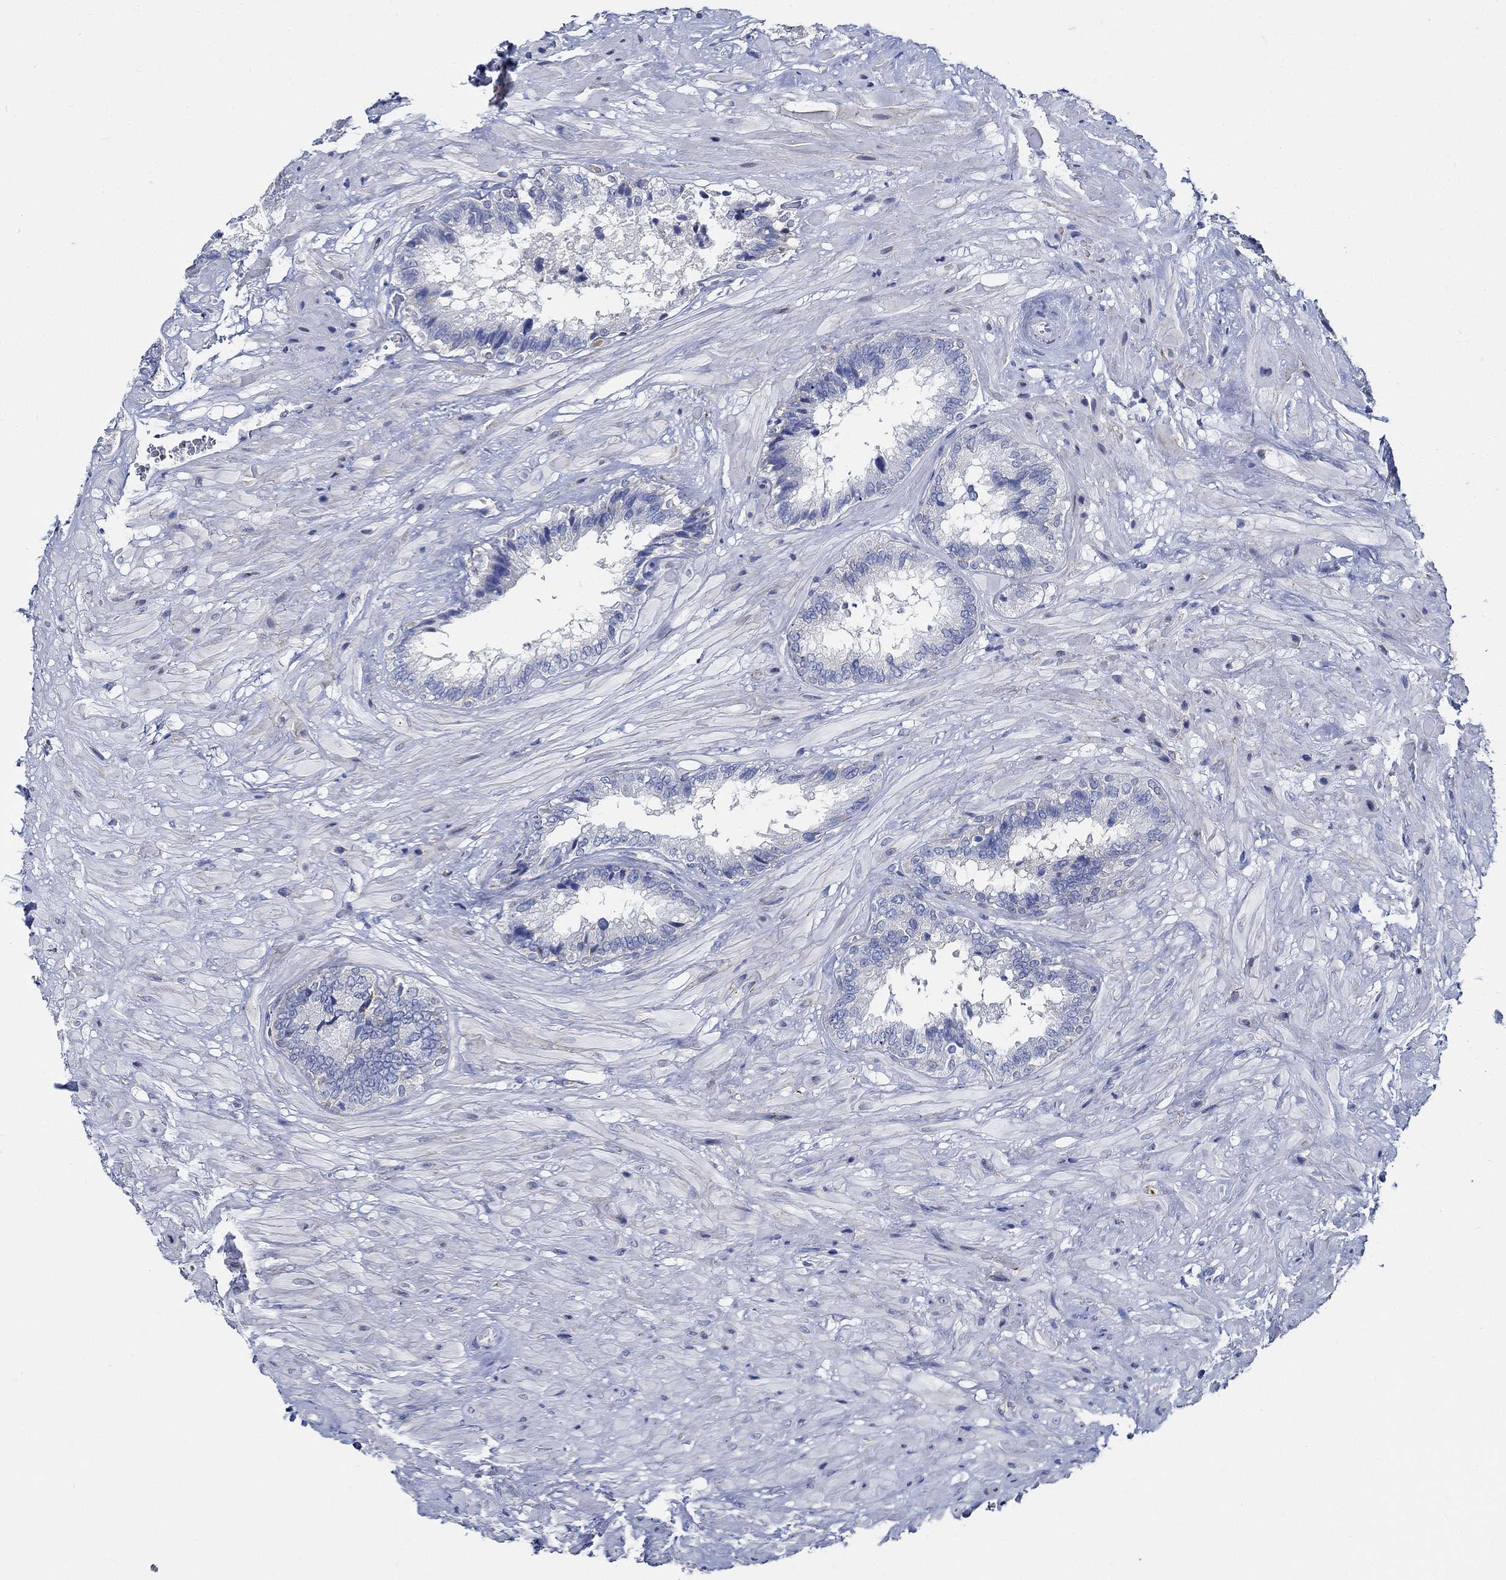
{"staining": {"intensity": "negative", "quantity": "none", "location": "none"}, "tissue": "seminal vesicle", "cell_type": "Glandular cells", "image_type": "normal", "snomed": [{"axis": "morphology", "description": "Normal tissue, NOS"}, {"axis": "topography", "description": "Seminal veicle"}], "caption": "Immunohistochemistry (IHC) of unremarkable human seminal vesicle displays no staining in glandular cells.", "gene": "HECW2", "patient": {"sex": "male", "age": 67}}